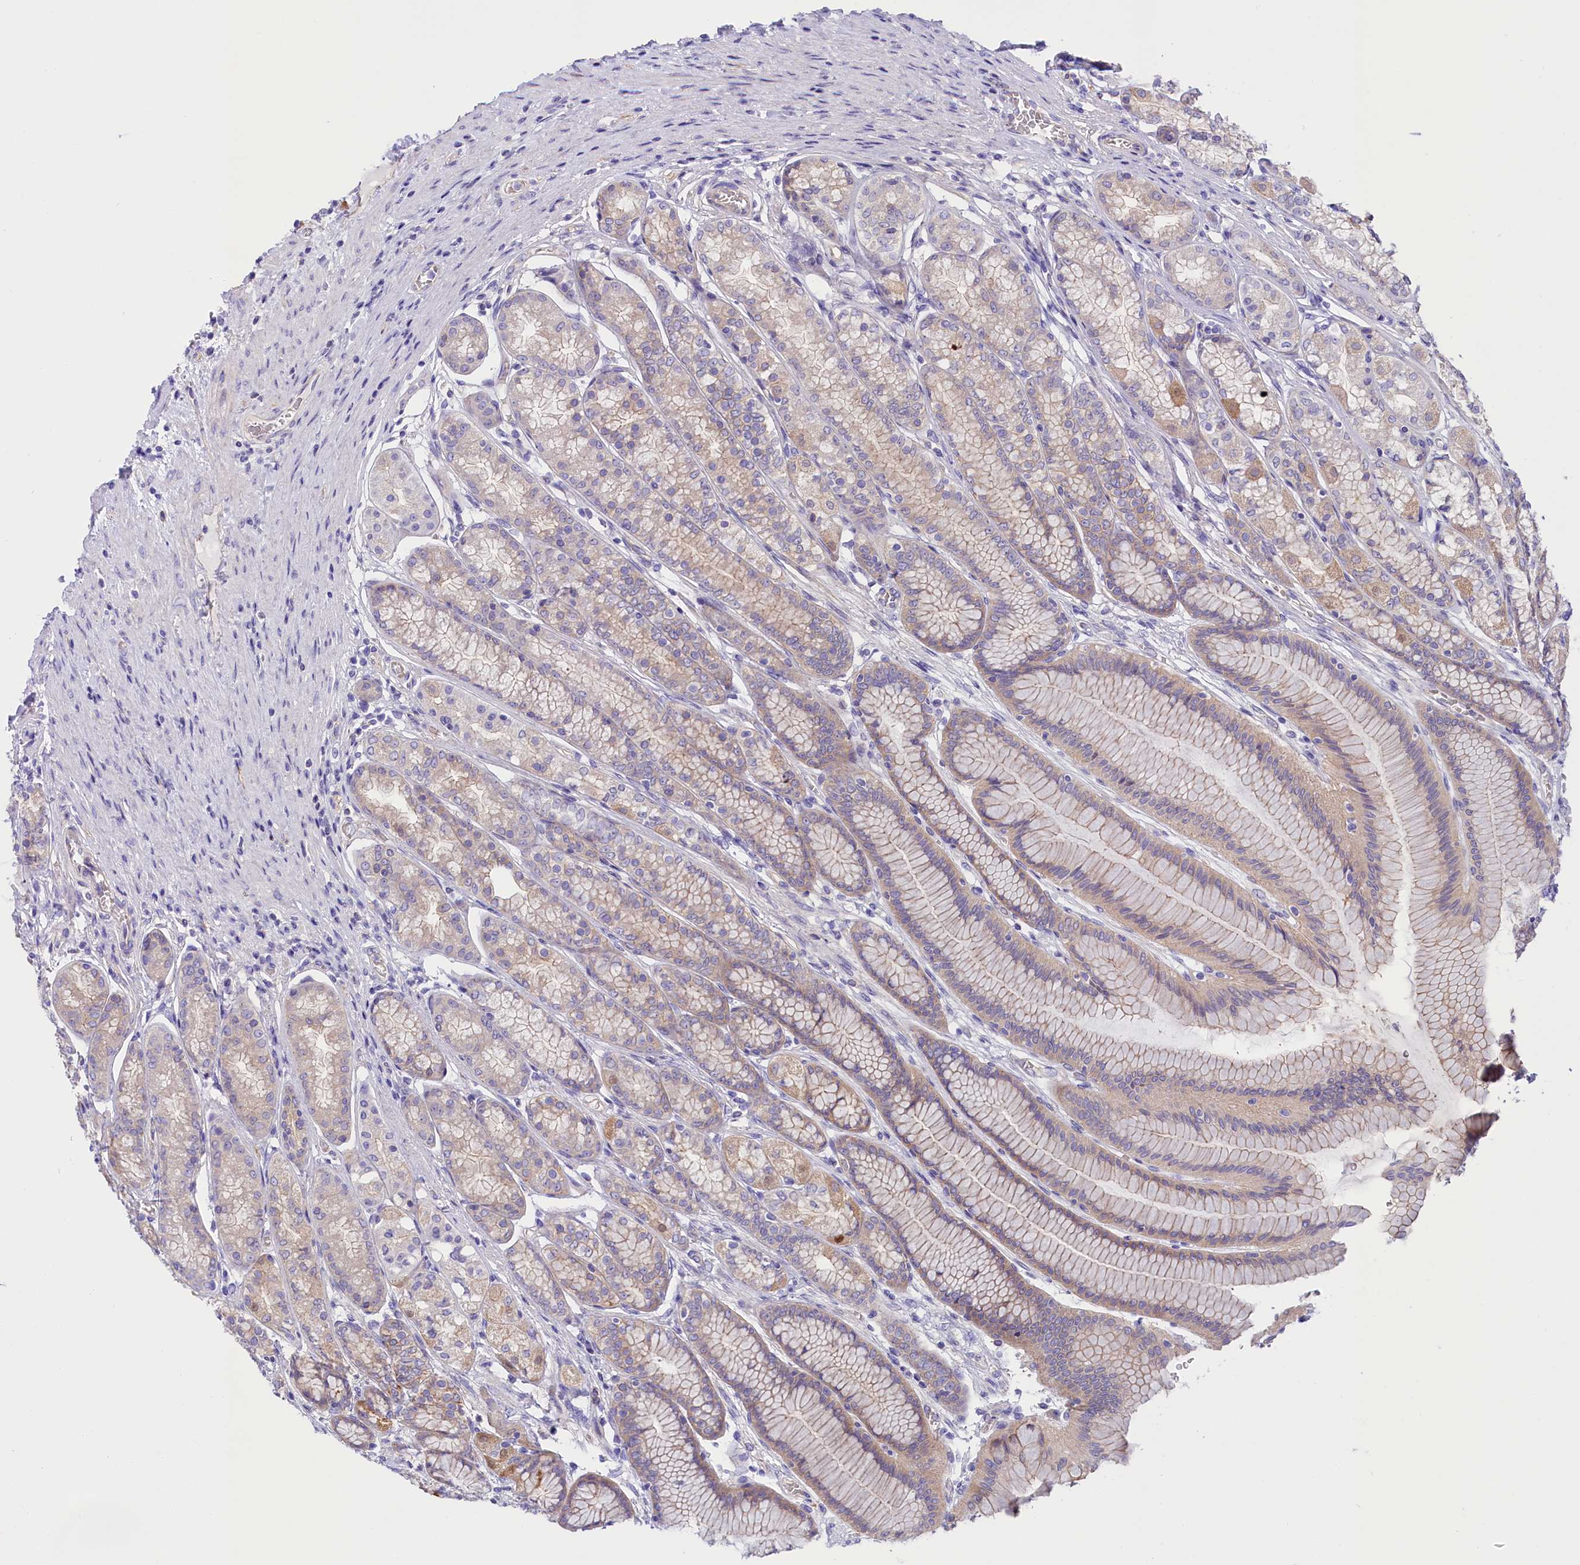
{"staining": {"intensity": "moderate", "quantity": "25%-75%", "location": "cytoplasmic/membranous,nuclear"}, "tissue": "stomach", "cell_type": "Glandular cells", "image_type": "normal", "snomed": [{"axis": "morphology", "description": "Normal tissue, NOS"}, {"axis": "morphology", "description": "Adenocarcinoma, NOS"}, {"axis": "morphology", "description": "Adenocarcinoma, High grade"}, {"axis": "topography", "description": "Stomach, upper"}, {"axis": "topography", "description": "Stomach"}], "caption": "Human stomach stained for a protein (brown) reveals moderate cytoplasmic/membranous,nuclear positive positivity in about 25%-75% of glandular cells.", "gene": "PPP1R13L", "patient": {"sex": "female", "age": 65}}